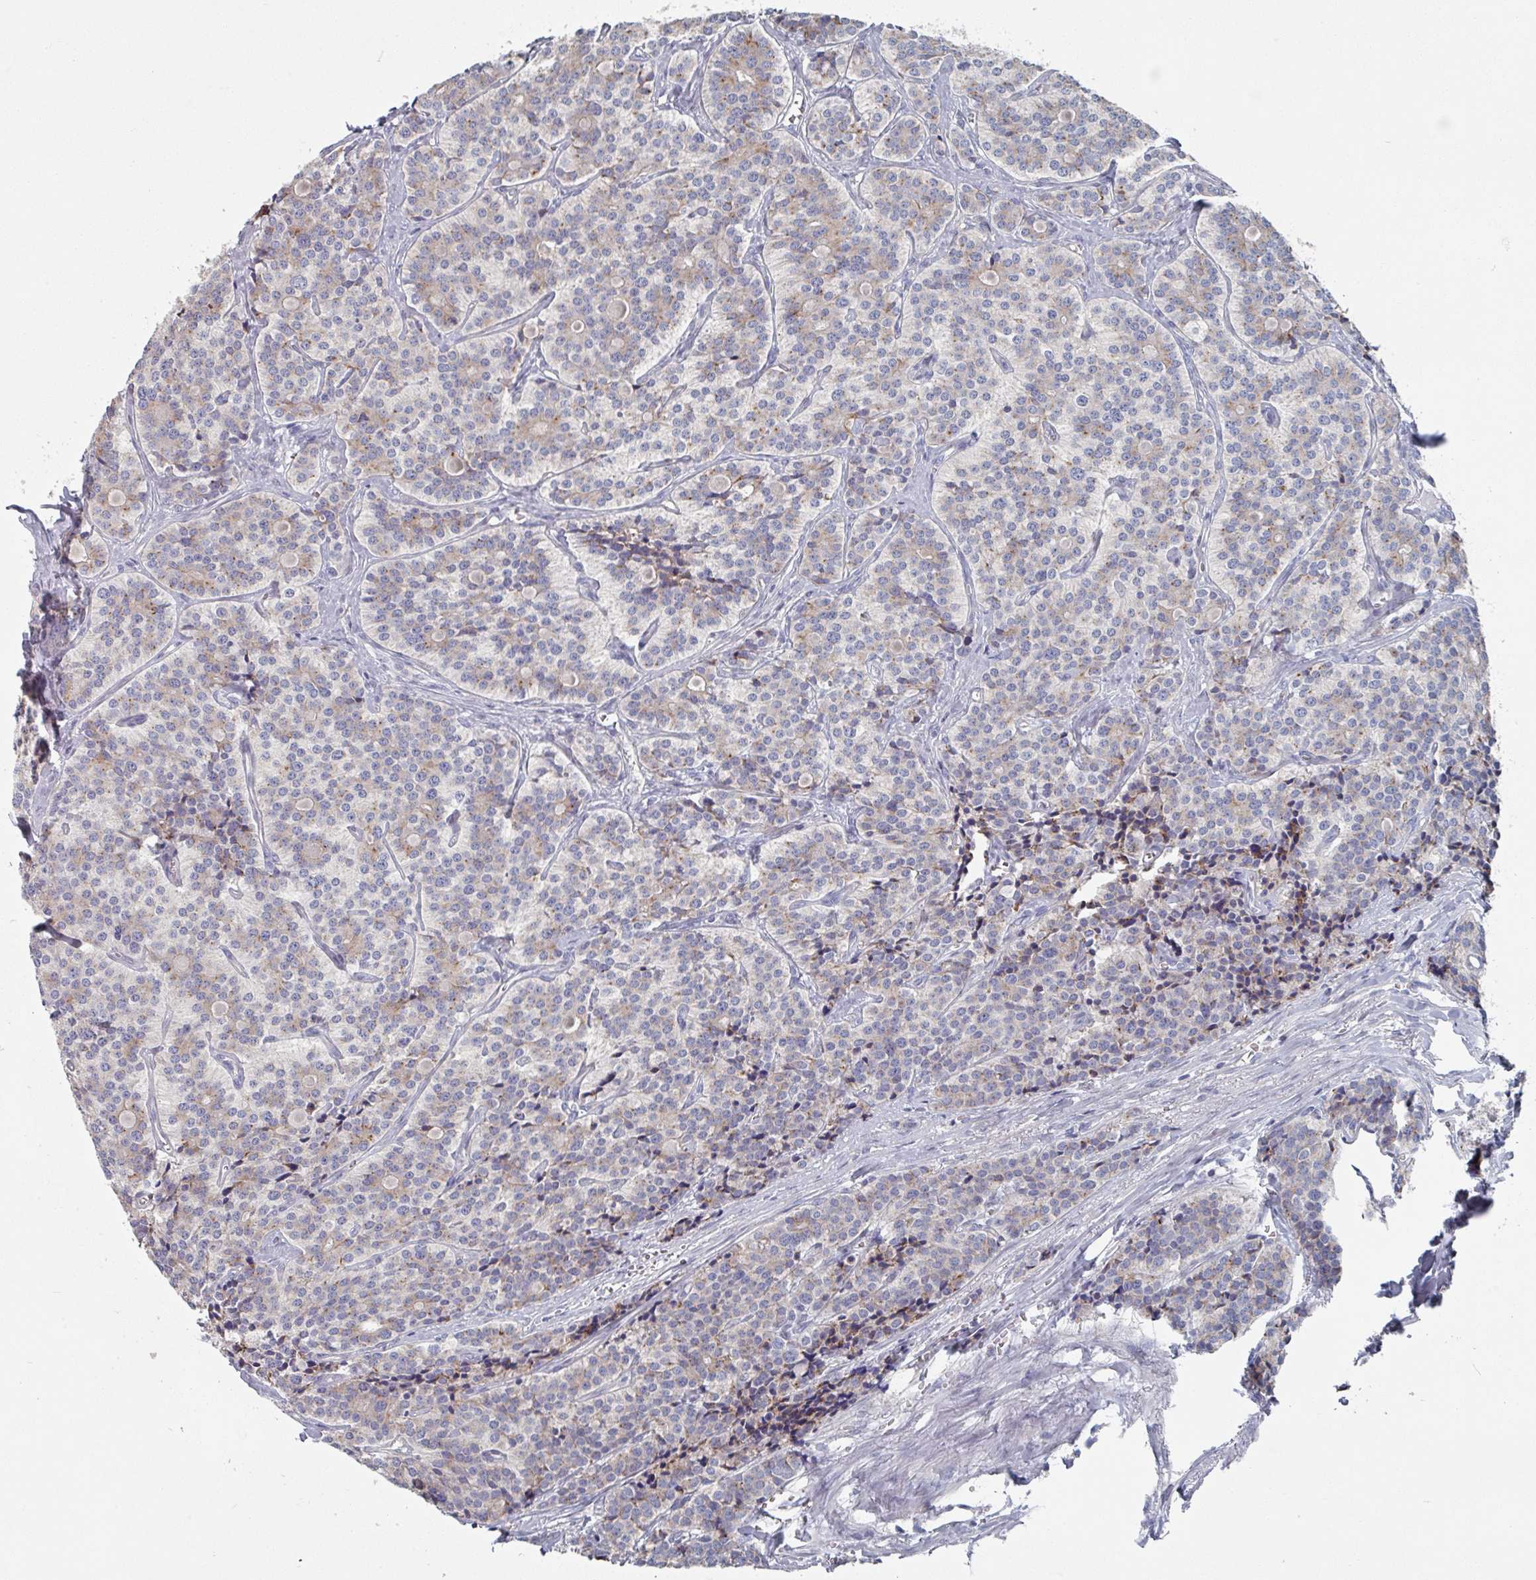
{"staining": {"intensity": "weak", "quantity": "25%-75%", "location": "cytoplasmic/membranous"}, "tissue": "carcinoid", "cell_type": "Tumor cells", "image_type": "cancer", "snomed": [{"axis": "morphology", "description": "Carcinoid, malignant, NOS"}, {"axis": "topography", "description": "Small intestine"}], "caption": "Protein expression analysis of human malignant carcinoid reveals weak cytoplasmic/membranous positivity in about 25%-75% of tumor cells.", "gene": "EFL1", "patient": {"sex": "male", "age": 63}}